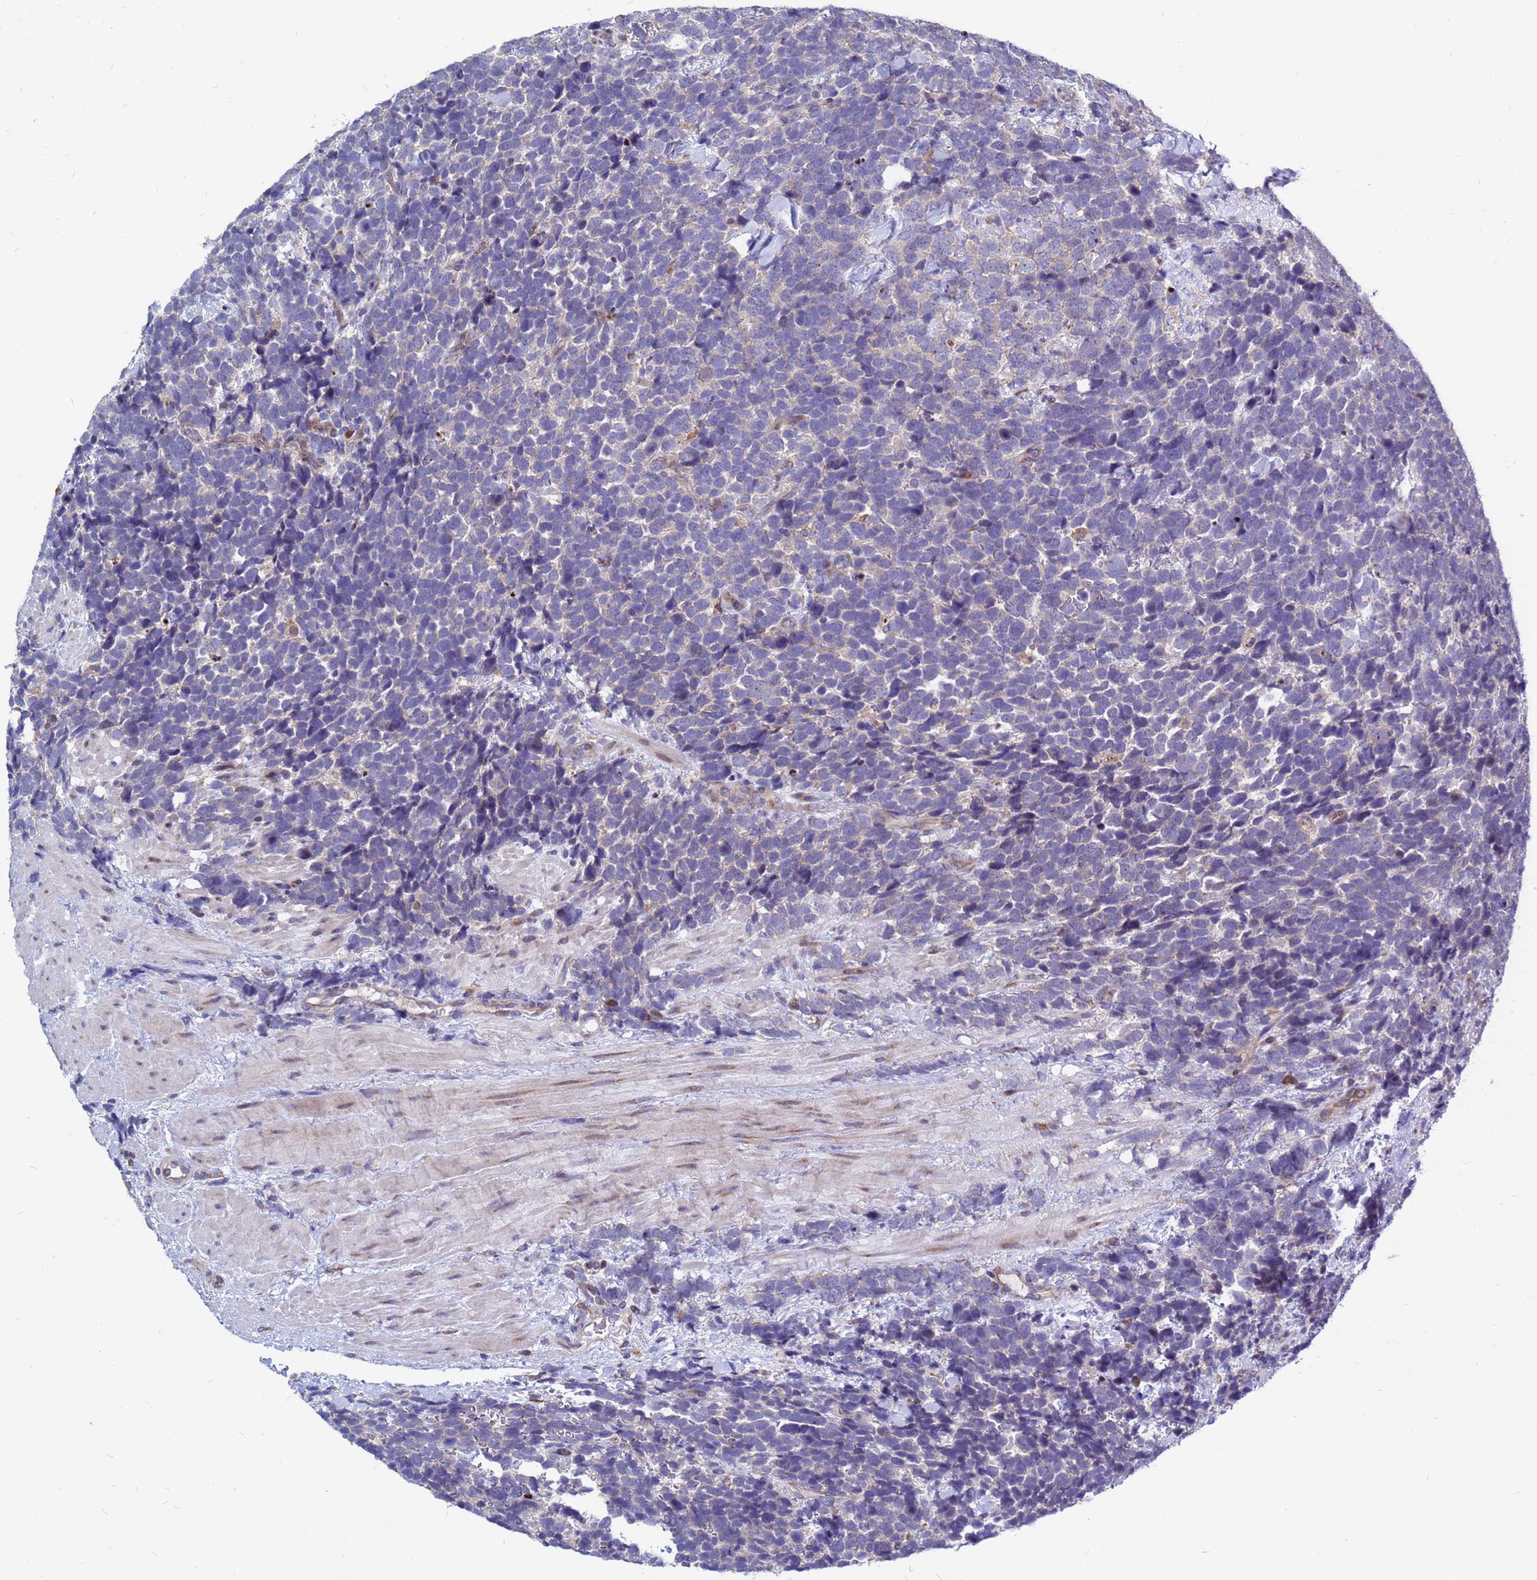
{"staining": {"intensity": "negative", "quantity": "none", "location": "none"}, "tissue": "urothelial cancer", "cell_type": "Tumor cells", "image_type": "cancer", "snomed": [{"axis": "morphology", "description": "Urothelial carcinoma, High grade"}, {"axis": "topography", "description": "Urinary bladder"}], "caption": "Immunohistochemical staining of human urothelial cancer shows no significant positivity in tumor cells.", "gene": "MOB2", "patient": {"sex": "female", "age": 82}}